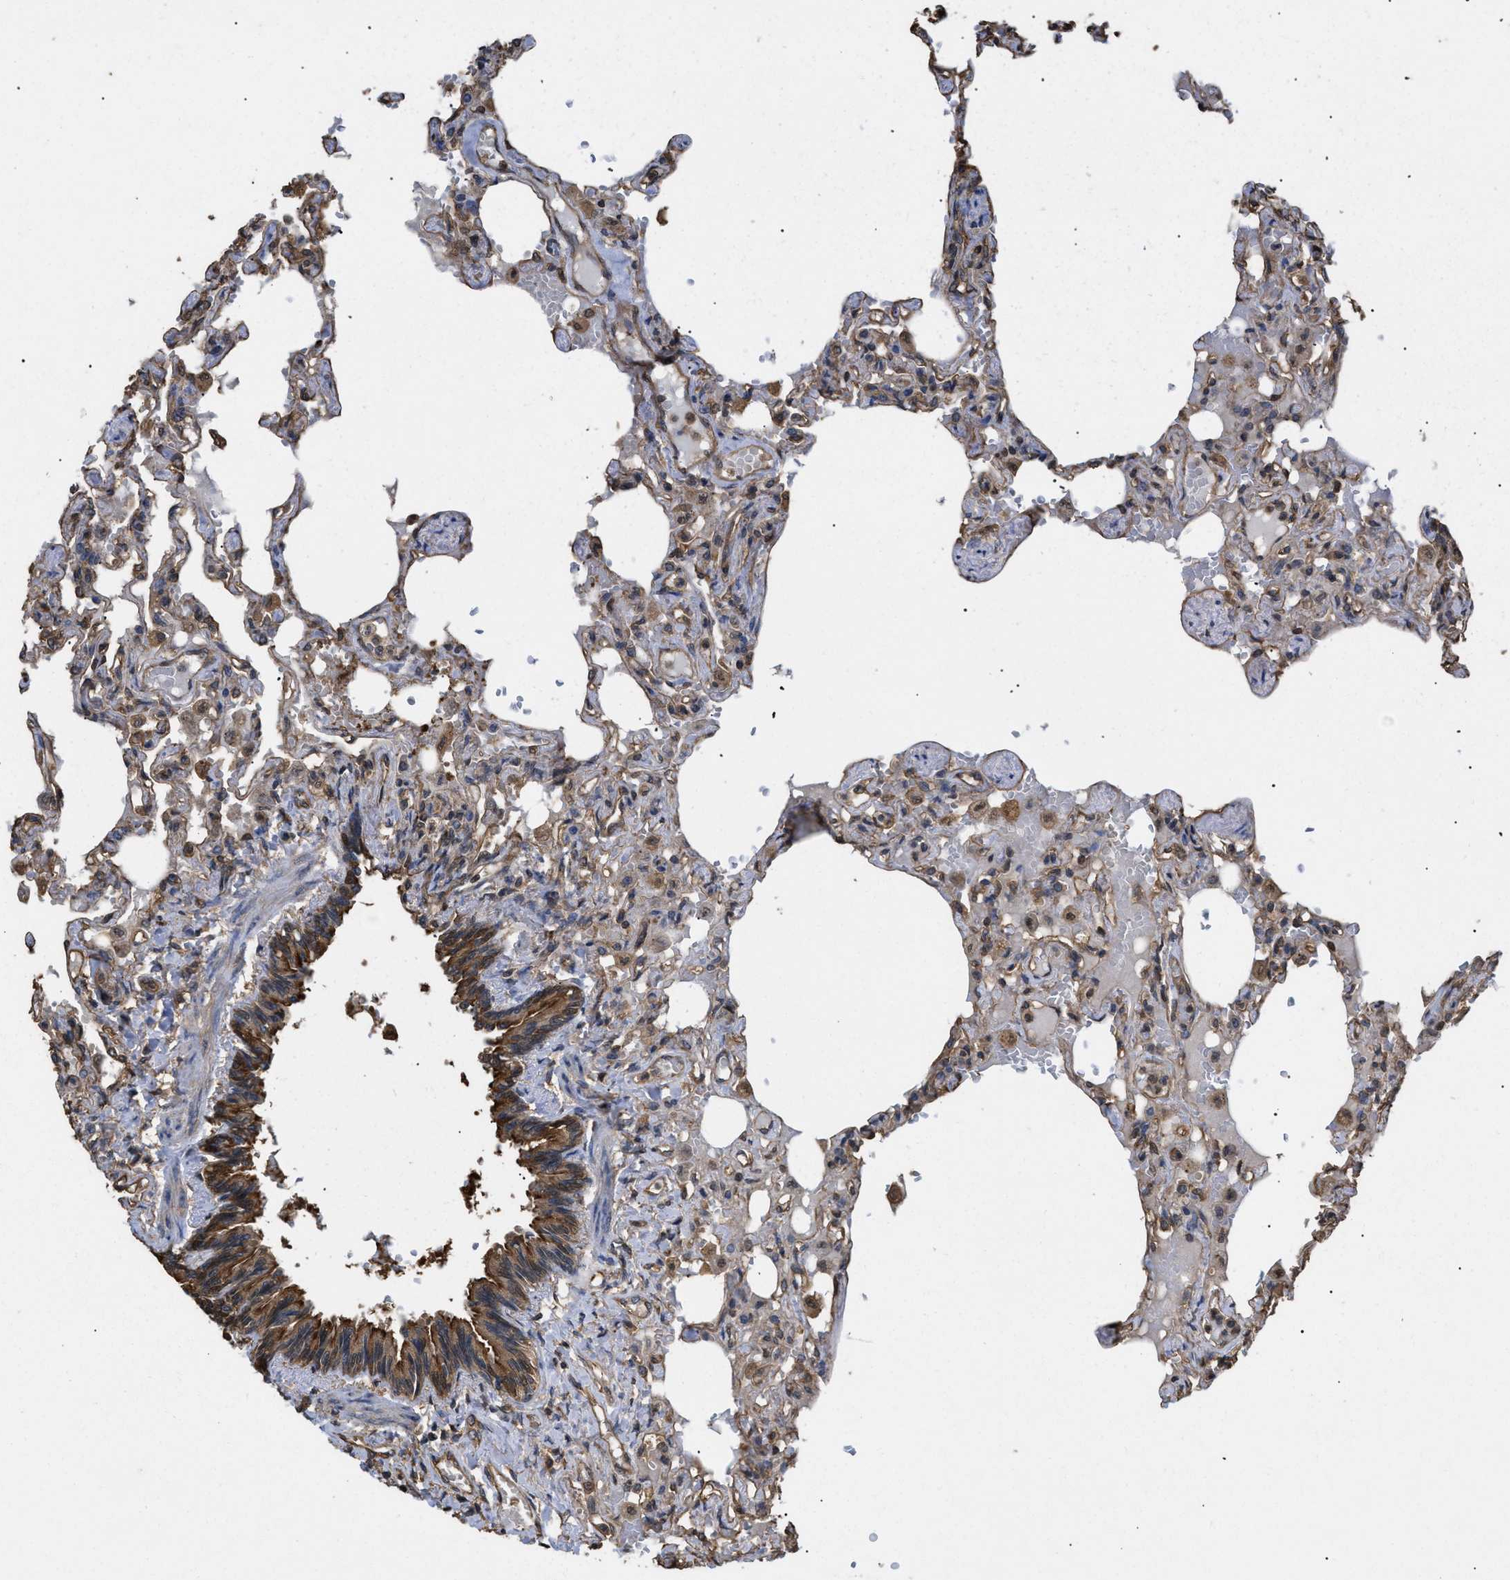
{"staining": {"intensity": "moderate", "quantity": ">75%", "location": "cytoplasmic/membranous"}, "tissue": "lung", "cell_type": "Alveolar cells", "image_type": "normal", "snomed": [{"axis": "morphology", "description": "Normal tissue, NOS"}, {"axis": "topography", "description": "Lung"}], "caption": "This image displays immunohistochemistry (IHC) staining of benign lung, with medium moderate cytoplasmic/membranous expression in about >75% of alveolar cells.", "gene": "CALM1", "patient": {"sex": "male", "age": 21}}